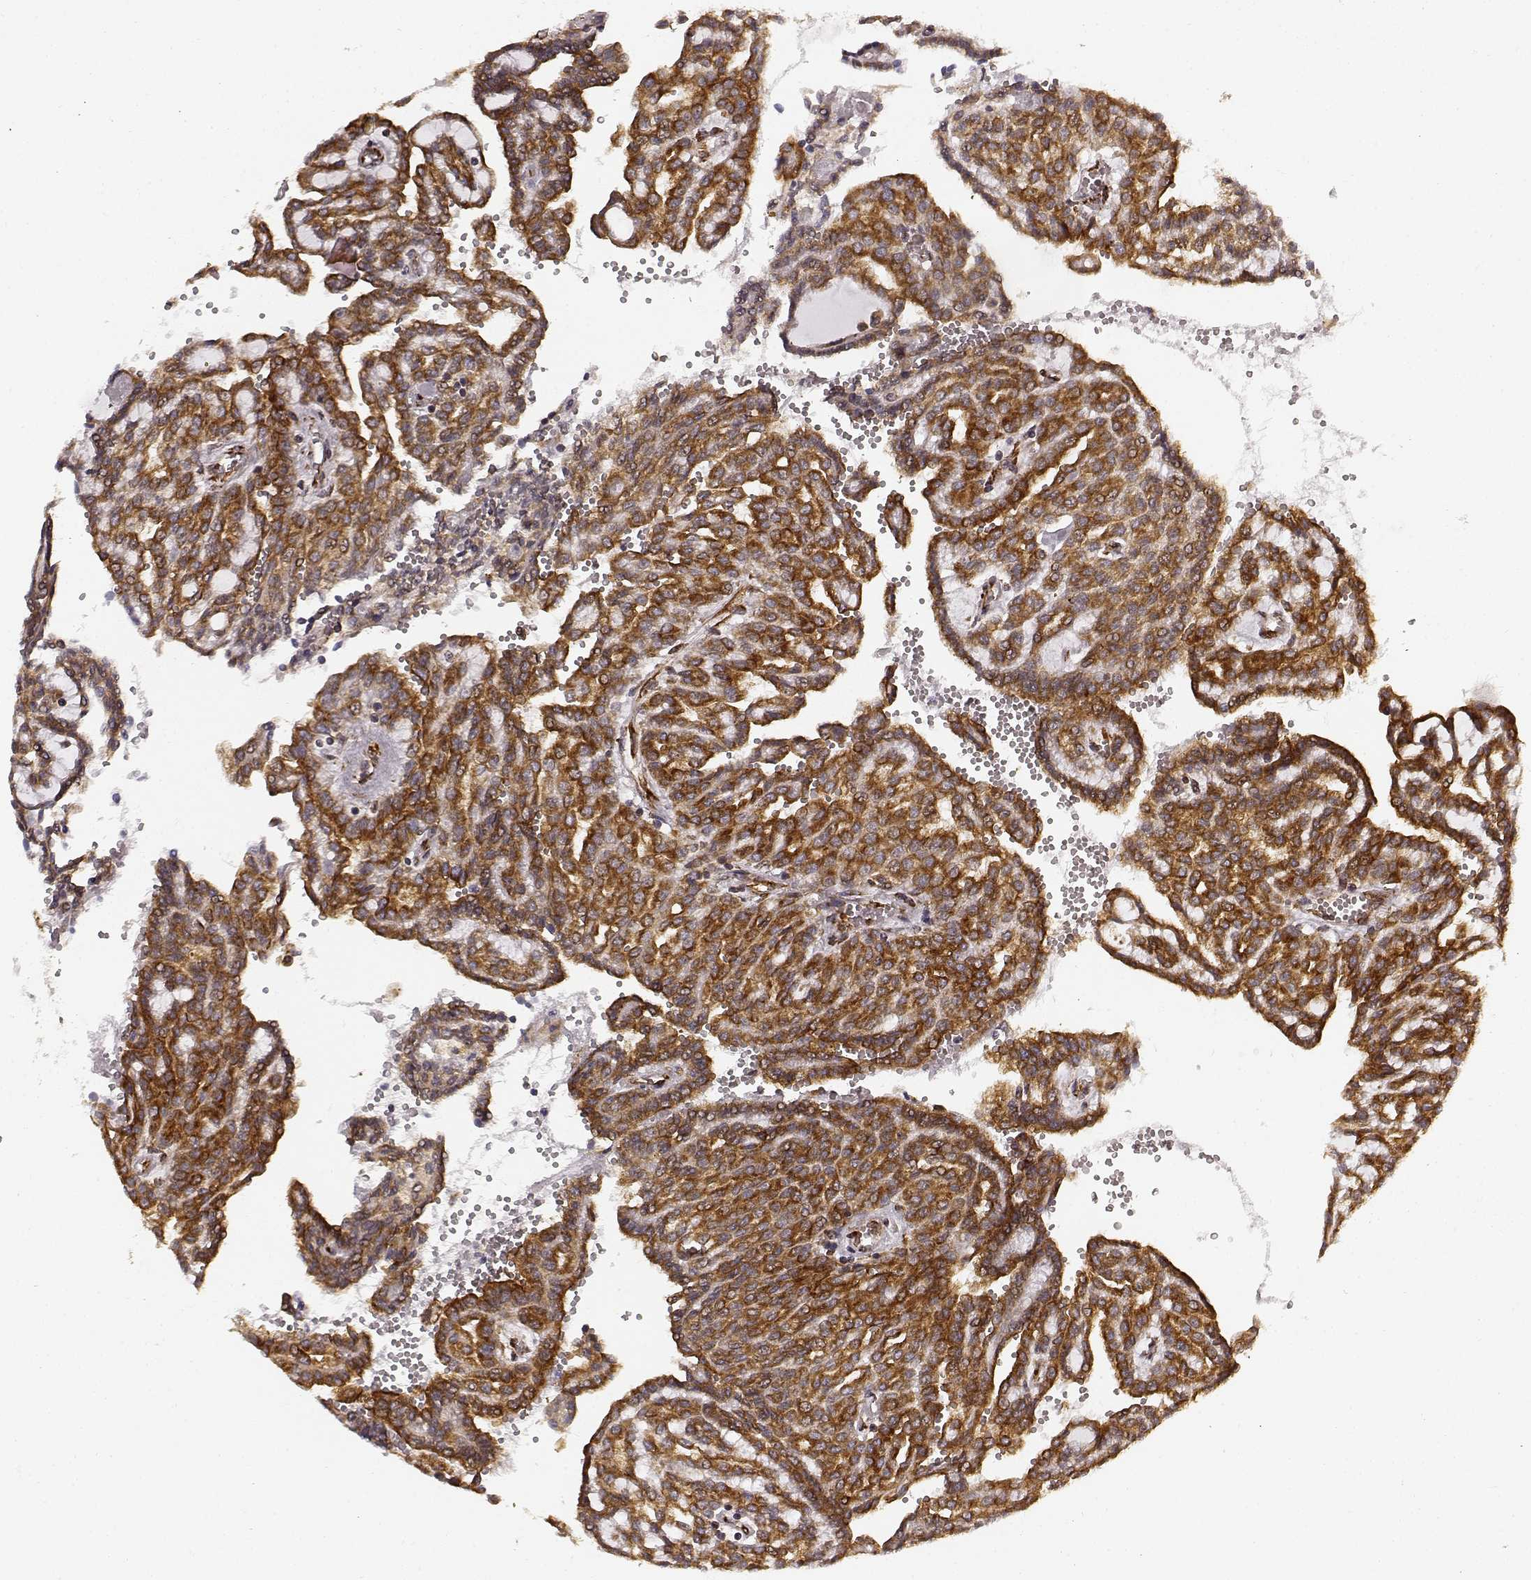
{"staining": {"intensity": "strong", "quantity": ">75%", "location": "cytoplasmic/membranous"}, "tissue": "renal cancer", "cell_type": "Tumor cells", "image_type": "cancer", "snomed": [{"axis": "morphology", "description": "Adenocarcinoma, NOS"}, {"axis": "topography", "description": "Kidney"}], "caption": "Immunohistochemistry (IHC) of renal cancer (adenocarcinoma) displays high levels of strong cytoplasmic/membranous expression in about >75% of tumor cells.", "gene": "TMEM14A", "patient": {"sex": "male", "age": 63}}